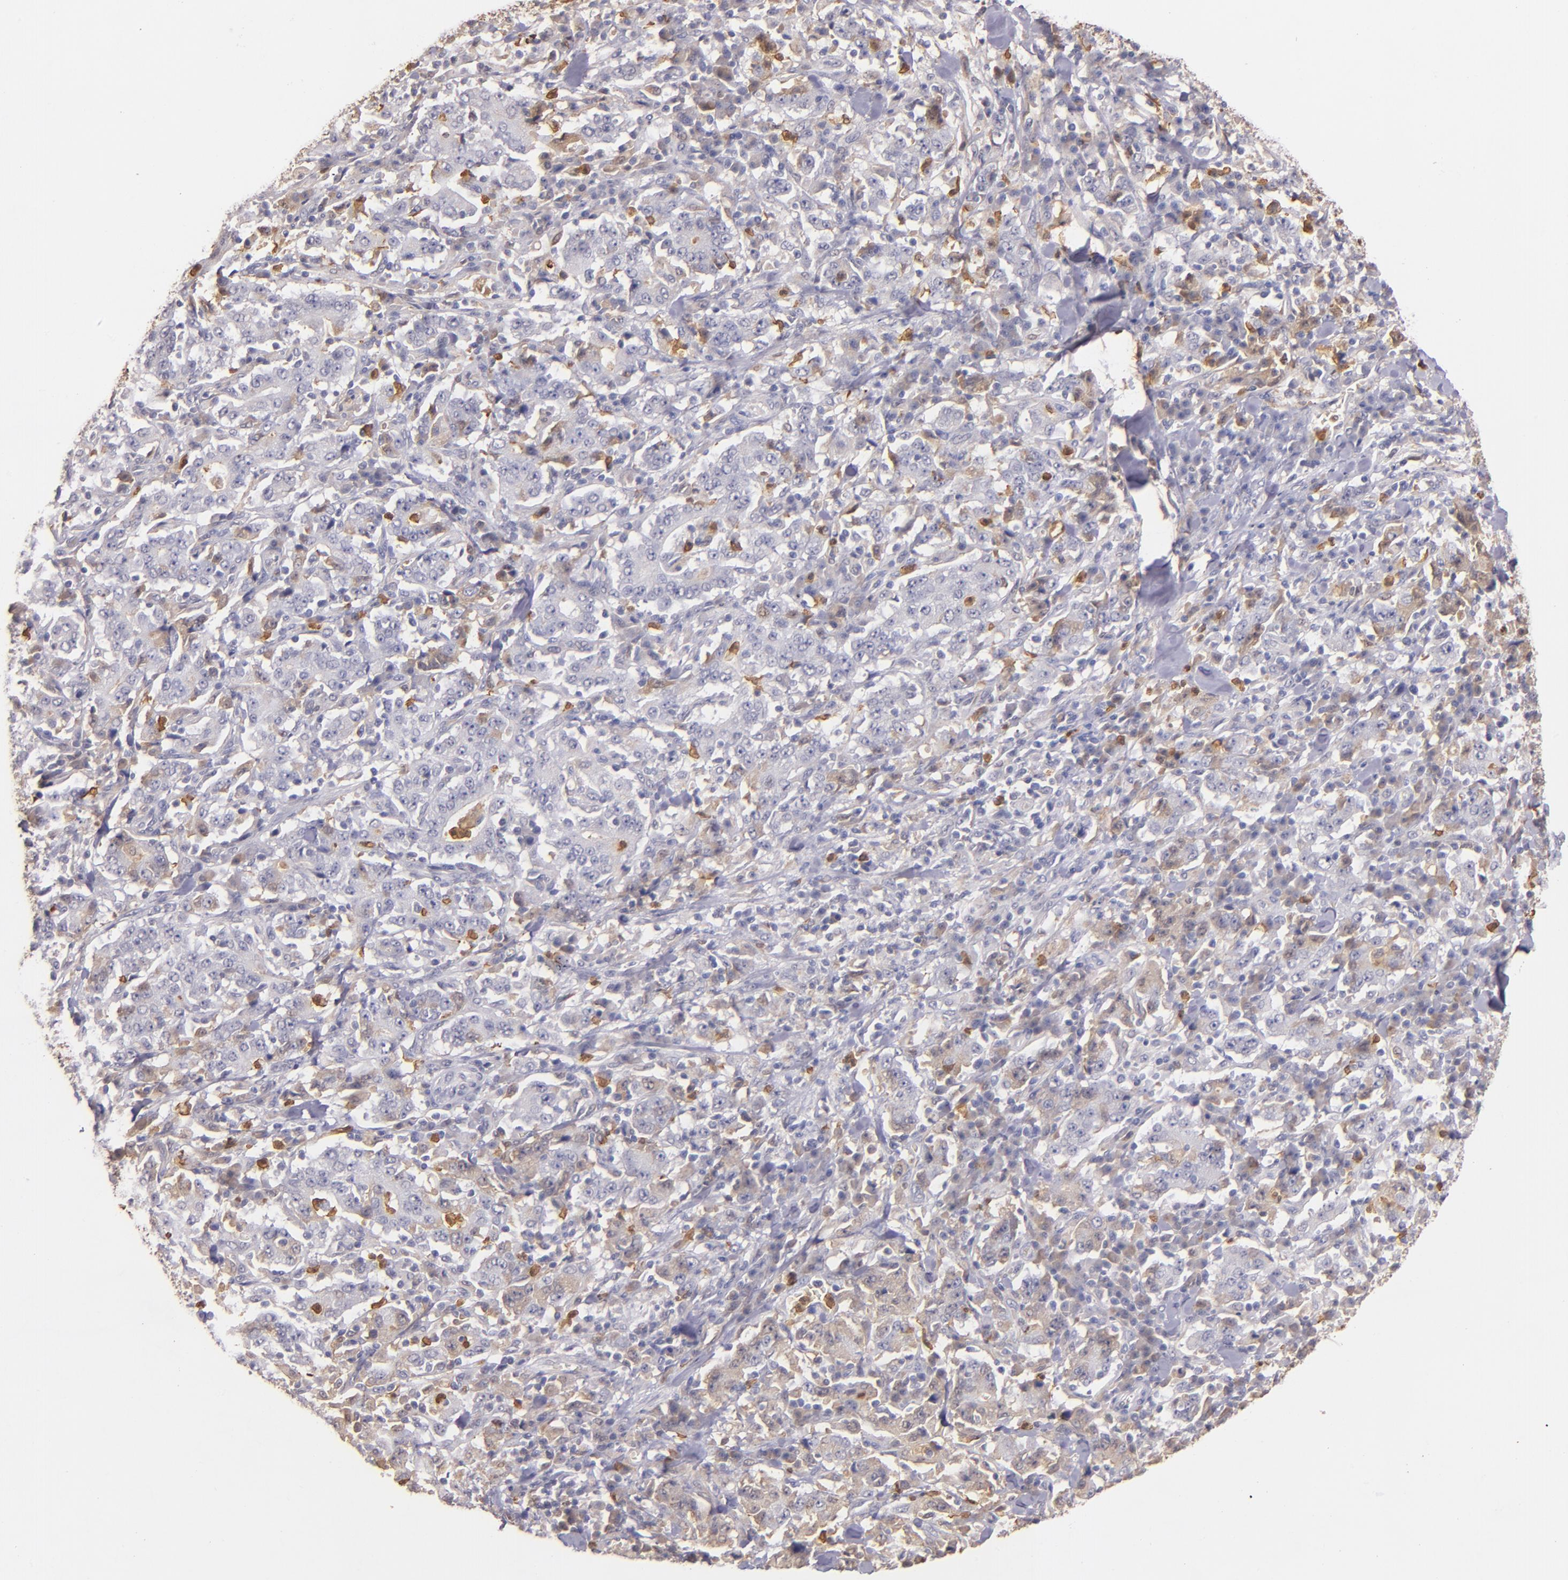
{"staining": {"intensity": "moderate", "quantity": "25%-75%", "location": "cytoplasmic/membranous"}, "tissue": "stomach cancer", "cell_type": "Tumor cells", "image_type": "cancer", "snomed": [{"axis": "morphology", "description": "Normal tissue, NOS"}, {"axis": "morphology", "description": "Adenocarcinoma, NOS"}, {"axis": "topography", "description": "Stomach, upper"}, {"axis": "topography", "description": "Stomach"}], "caption": "Tumor cells display medium levels of moderate cytoplasmic/membranous expression in approximately 25%-75% of cells in adenocarcinoma (stomach). The protein of interest is stained brown, and the nuclei are stained in blue (DAB IHC with brightfield microscopy, high magnification).", "gene": "PTS", "patient": {"sex": "male", "age": 59}}